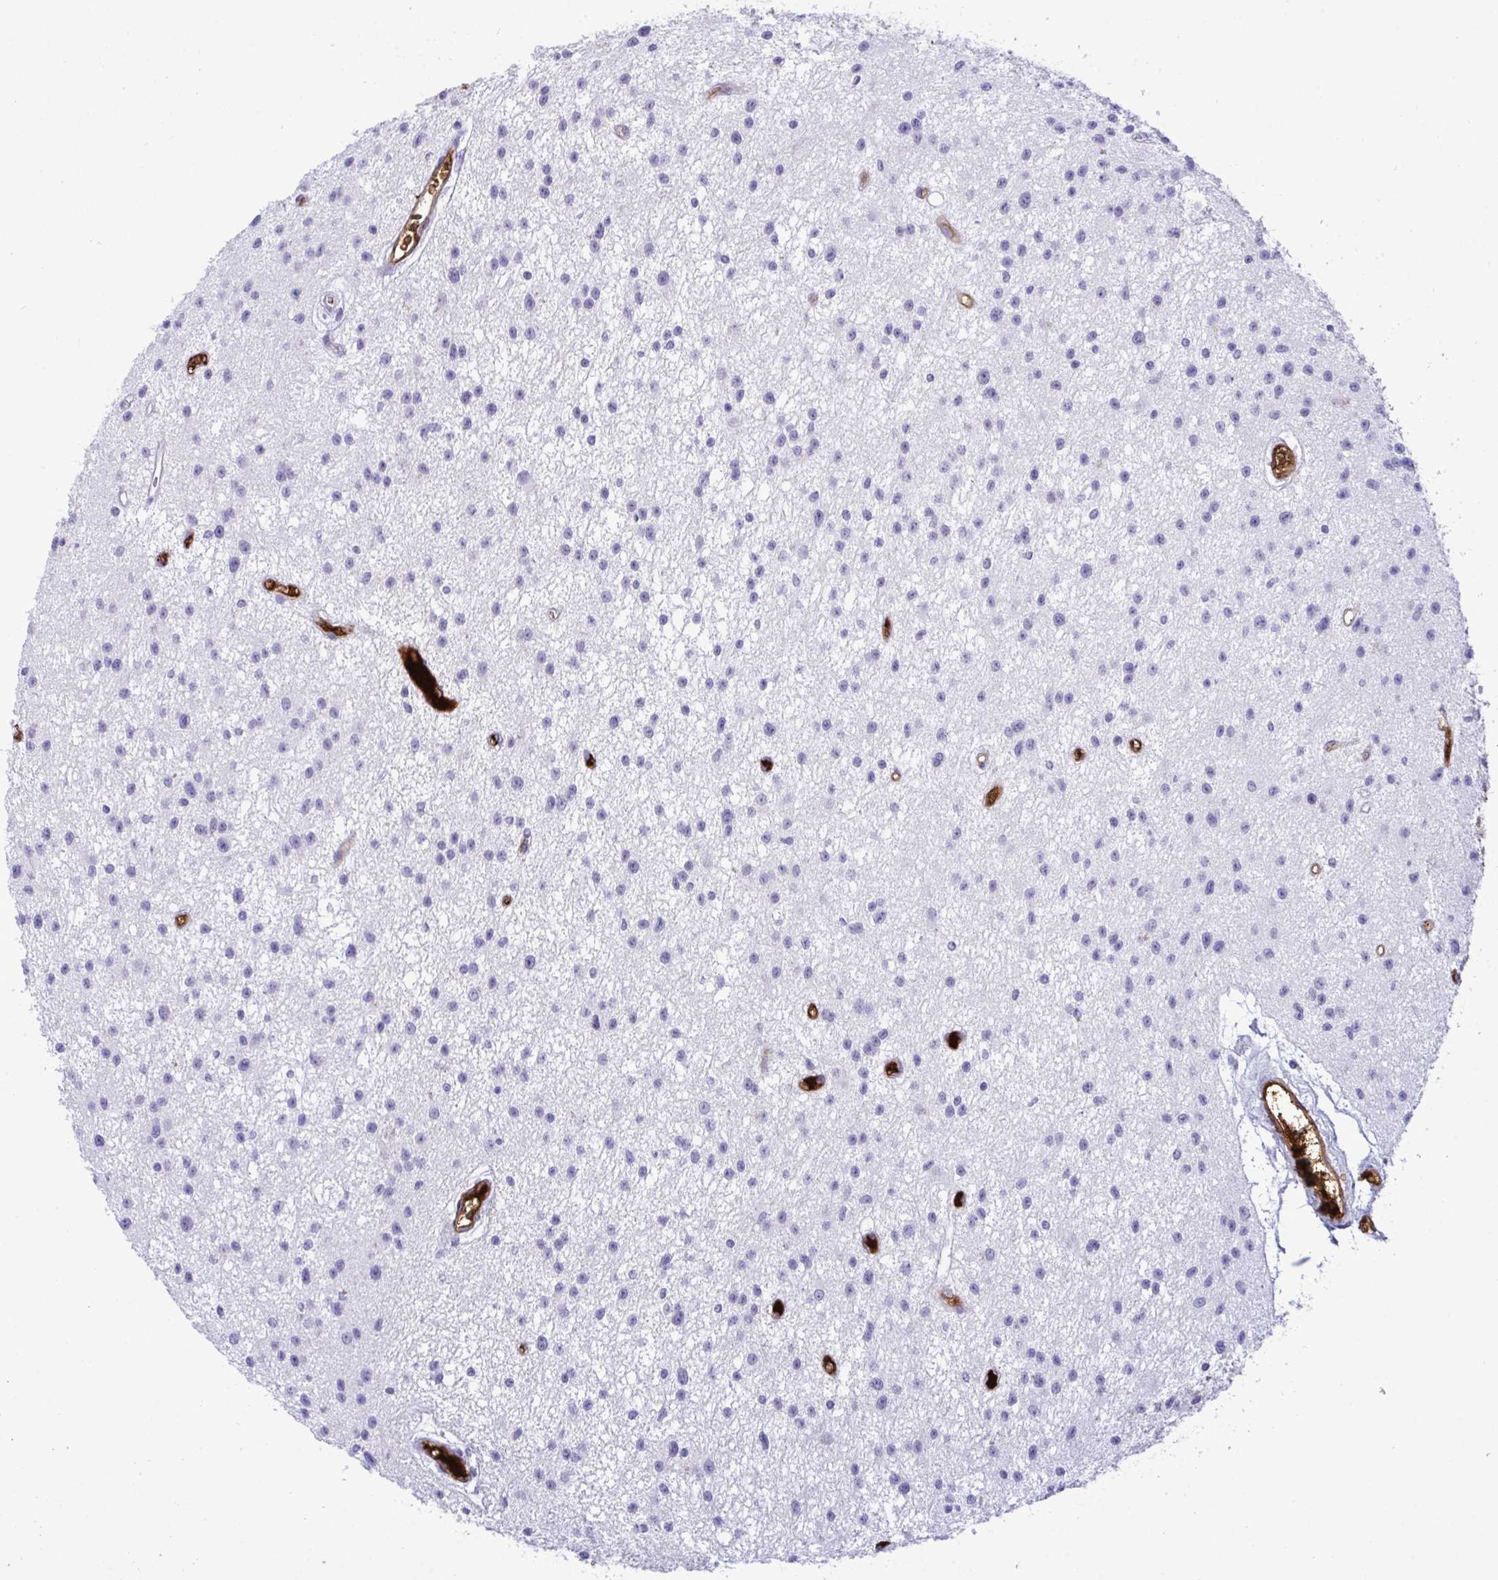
{"staining": {"intensity": "negative", "quantity": "none", "location": "none"}, "tissue": "glioma", "cell_type": "Tumor cells", "image_type": "cancer", "snomed": [{"axis": "morphology", "description": "Glioma, malignant, Low grade"}, {"axis": "topography", "description": "Brain"}], "caption": "Glioma was stained to show a protein in brown. There is no significant expression in tumor cells. Nuclei are stained in blue.", "gene": "F2", "patient": {"sex": "male", "age": 43}}